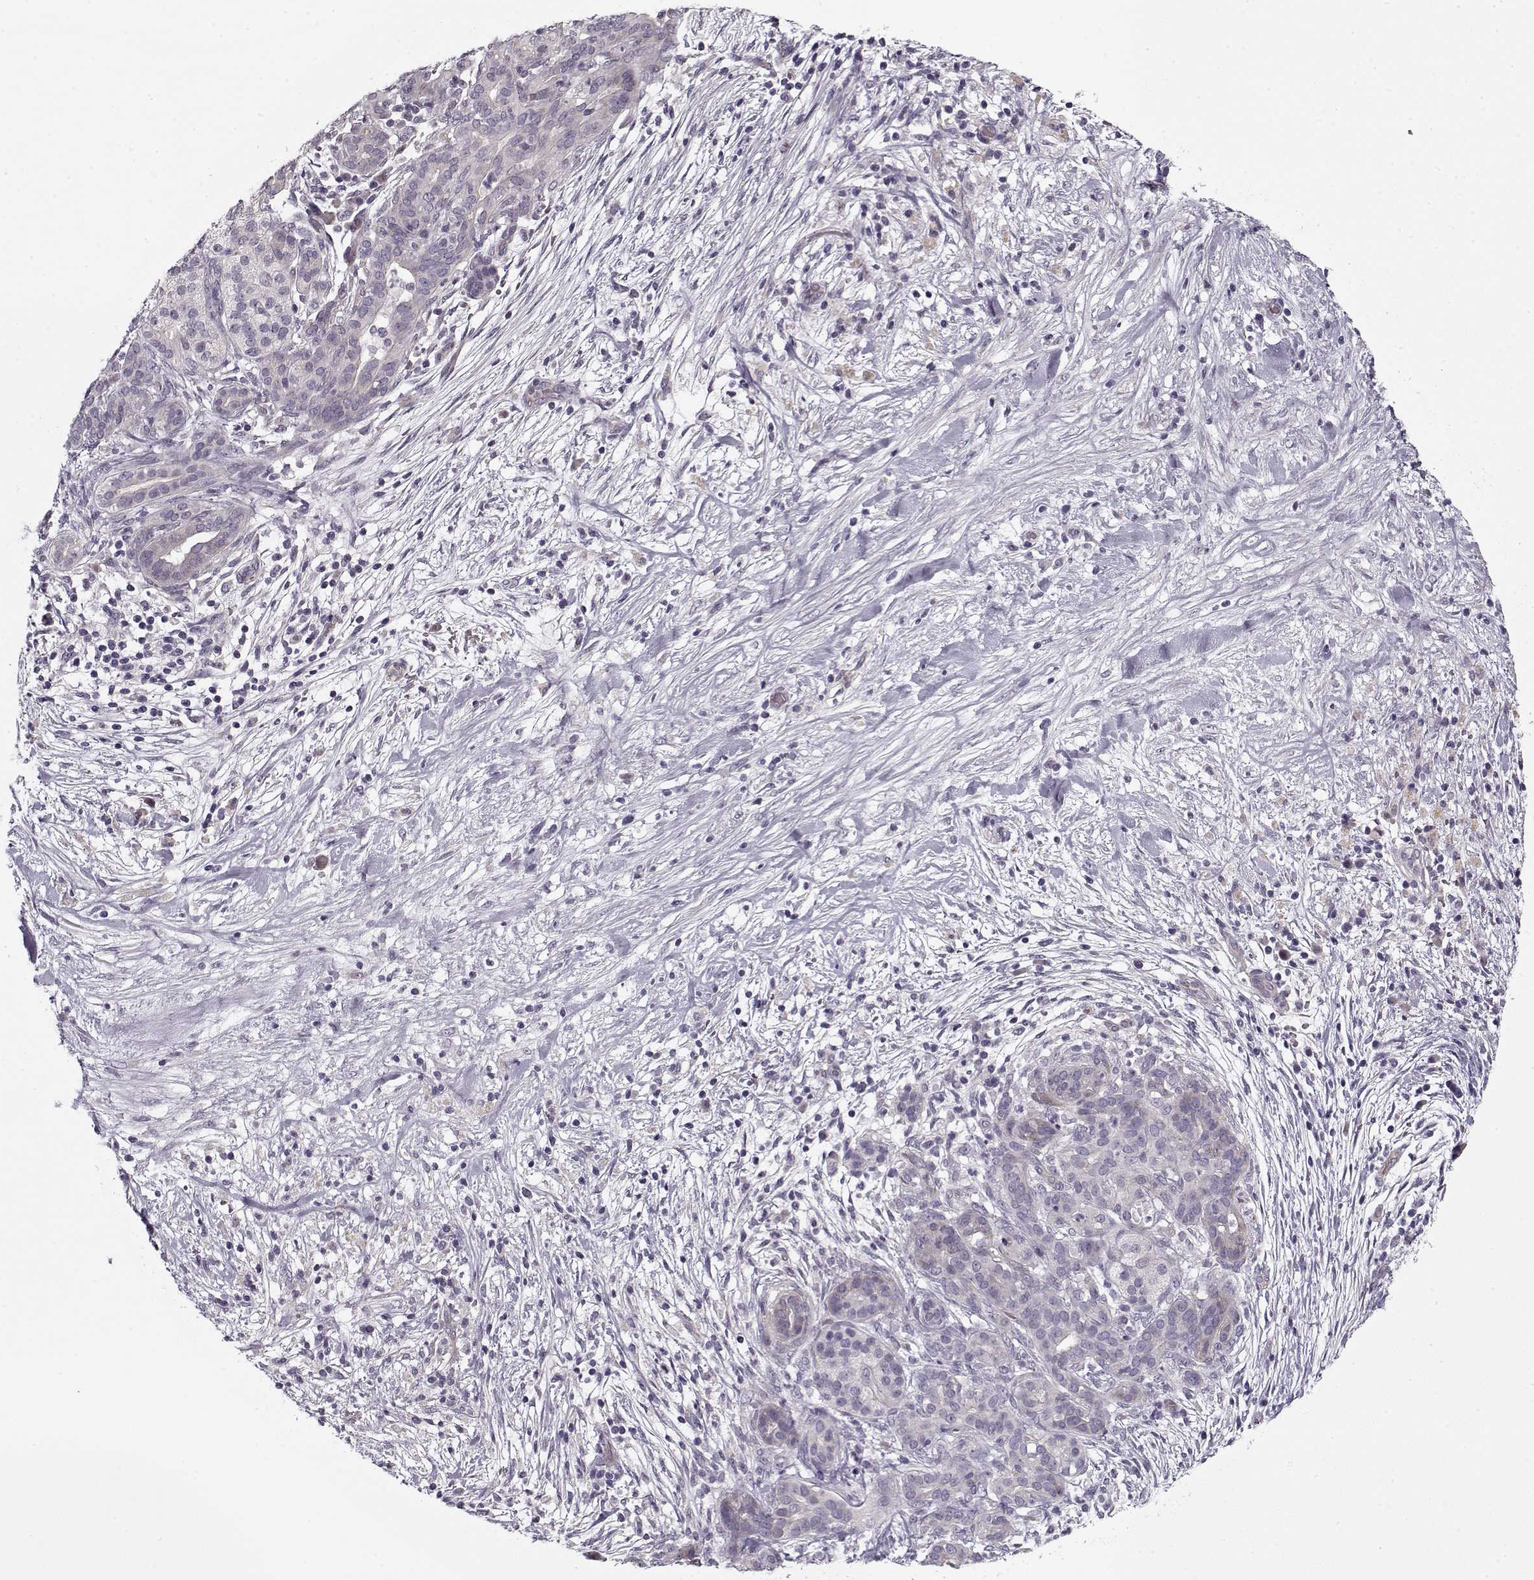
{"staining": {"intensity": "negative", "quantity": "none", "location": "none"}, "tissue": "pancreatic cancer", "cell_type": "Tumor cells", "image_type": "cancer", "snomed": [{"axis": "morphology", "description": "Adenocarcinoma, NOS"}, {"axis": "topography", "description": "Pancreas"}], "caption": "Pancreatic cancer (adenocarcinoma) stained for a protein using immunohistochemistry reveals no staining tumor cells.", "gene": "PNMT", "patient": {"sex": "male", "age": 44}}